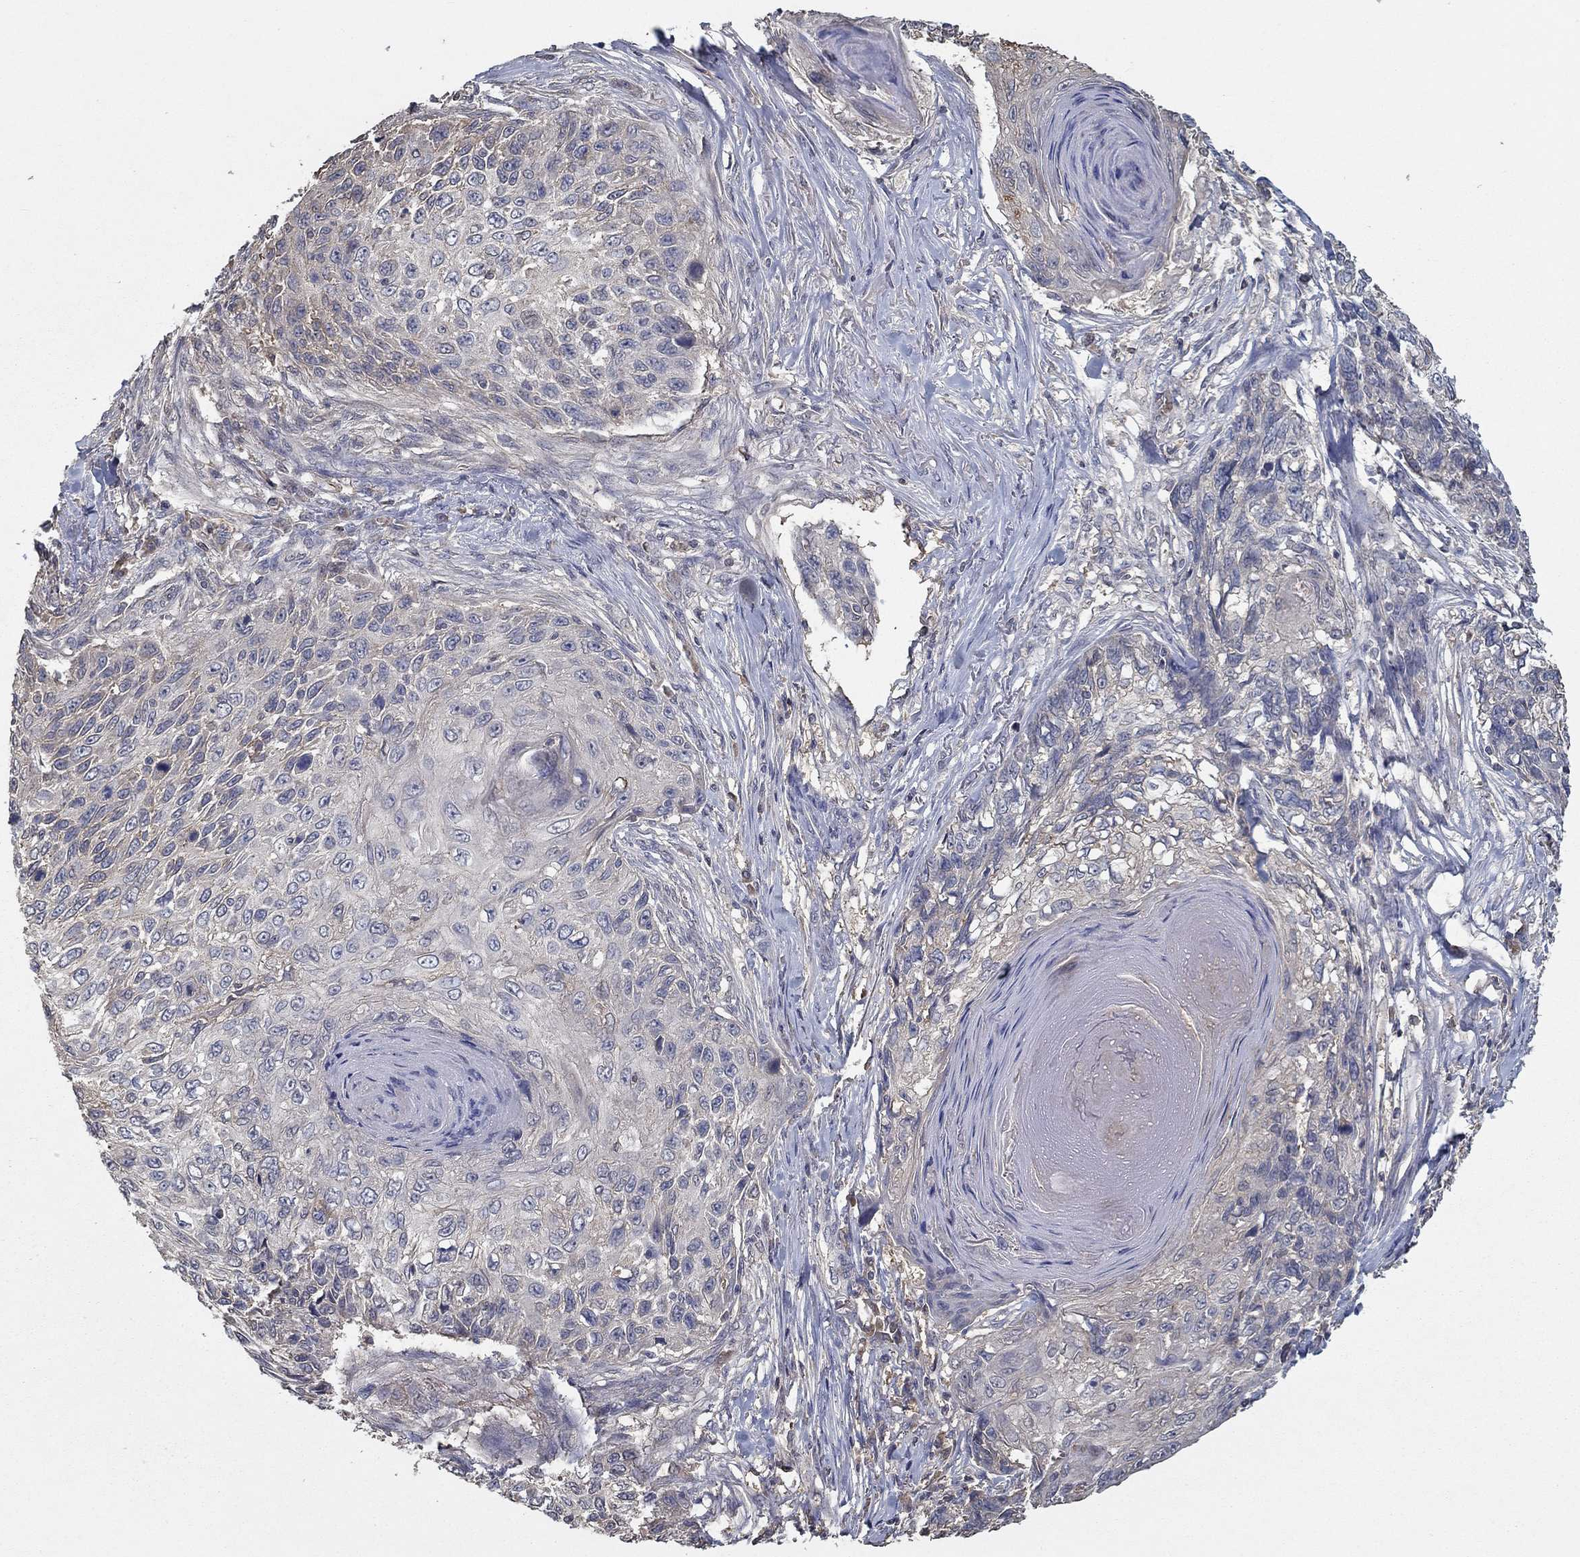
{"staining": {"intensity": "negative", "quantity": "none", "location": "none"}, "tissue": "skin cancer", "cell_type": "Tumor cells", "image_type": "cancer", "snomed": [{"axis": "morphology", "description": "Squamous cell carcinoma, NOS"}, {"axis": "topography", "description": "Skin"}], "caption": "High magnification brightfield microscopy of skin cancer (squamous cell carcinoma) stained with DAB (3,3'-diaminobenzidine) (brown) and counterstained with hematoxylin (blue): tumor cells show no significant staining.", "gene": "IL10", "patient": {"sex": "male", "age": 92}}